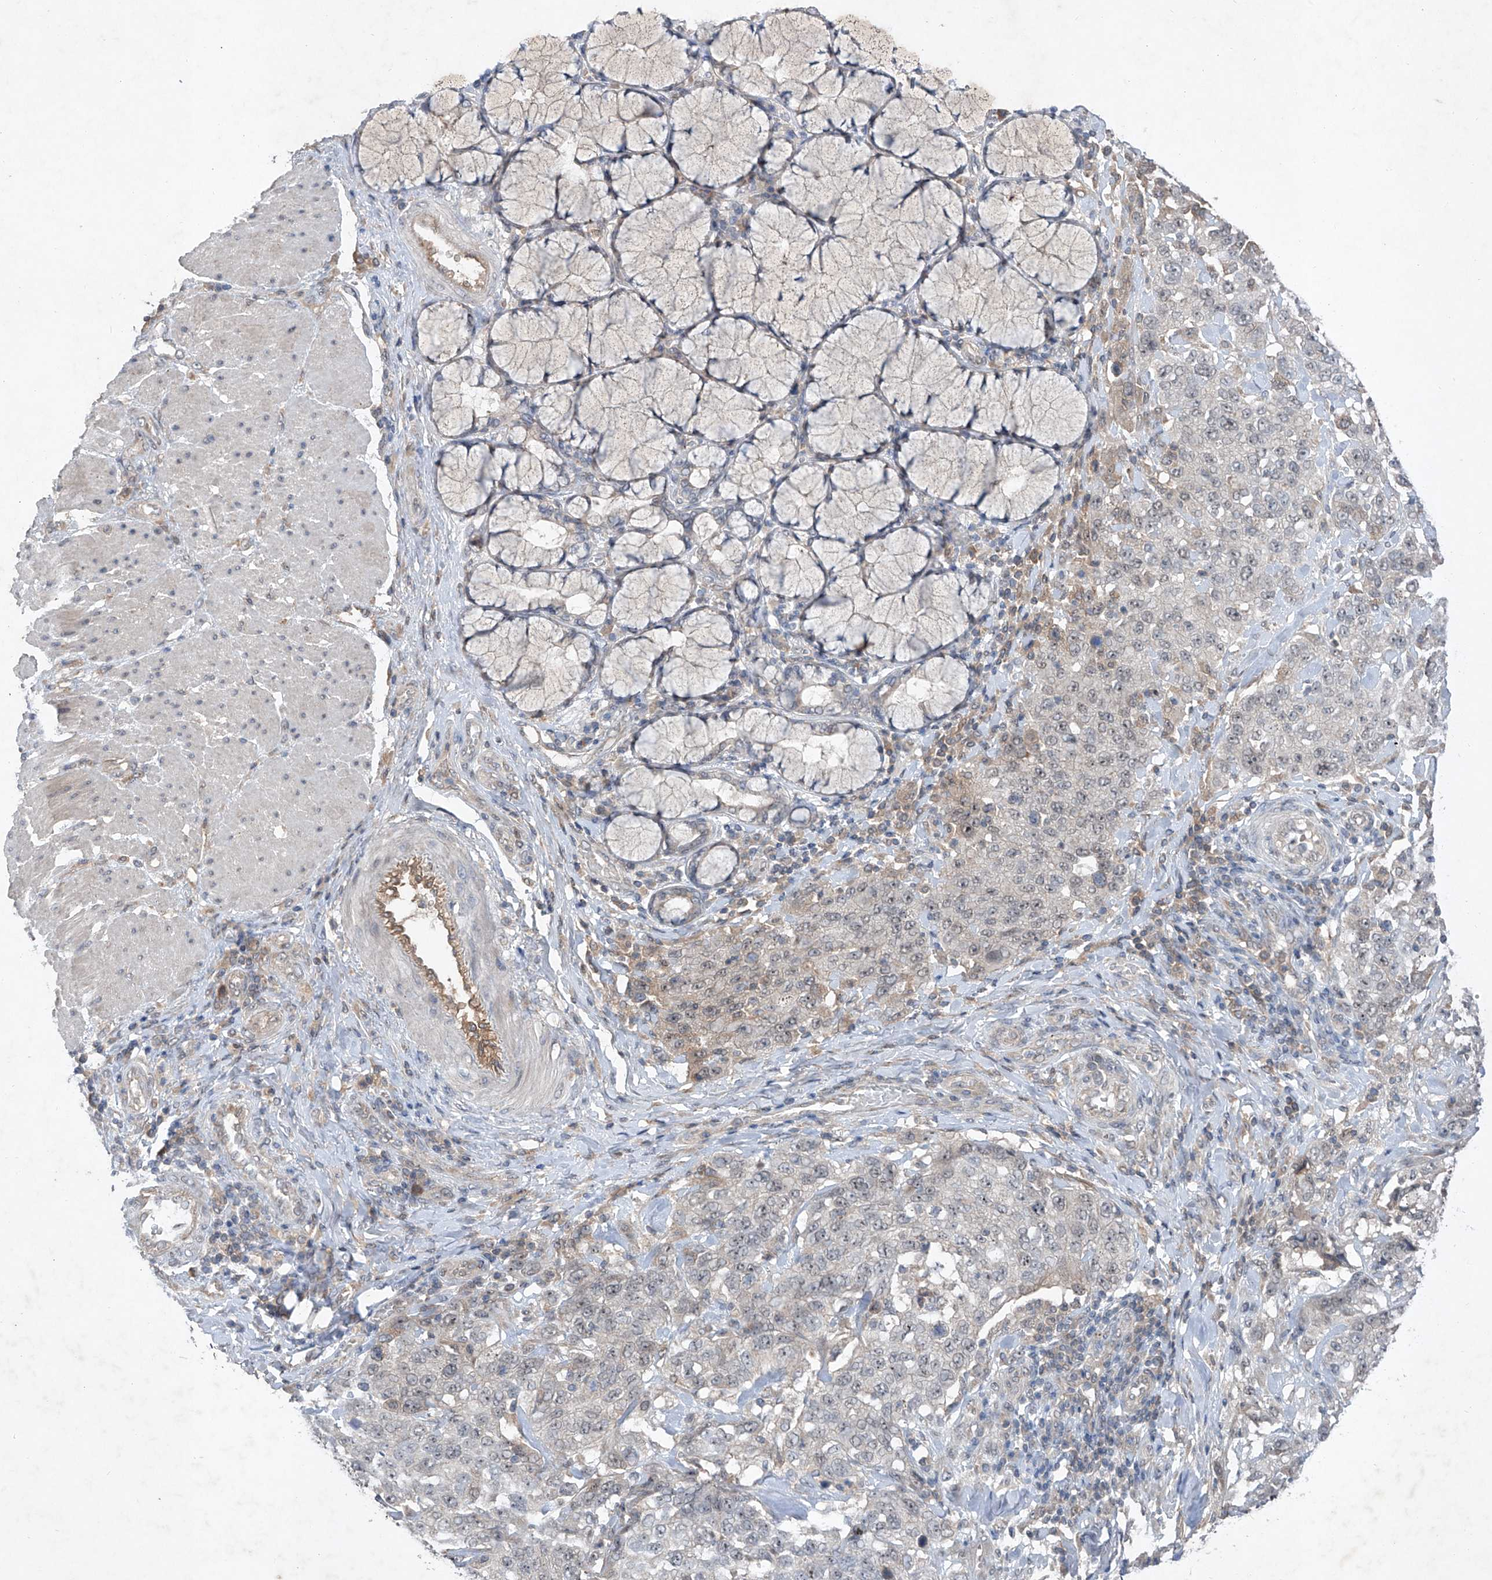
{"staining": {"intensity": "negative", "quantity": "none", "location": "none"}, "tissue": "stomach cancer", "cell_type": "Tumor cells", "image_type": "cancer", "snomed": [{"axis": "morphology", "description": "Adenocarcinoma, NOS"}, {"axis": "topography", "description": "Stomach"}], "caption": "Immunohistochemistry (IHC) of stomach adenocarcinoma displays no staining in tumor cells.", "gene": "FAM135A", "patient": {"sex": "male", "age": 48}}